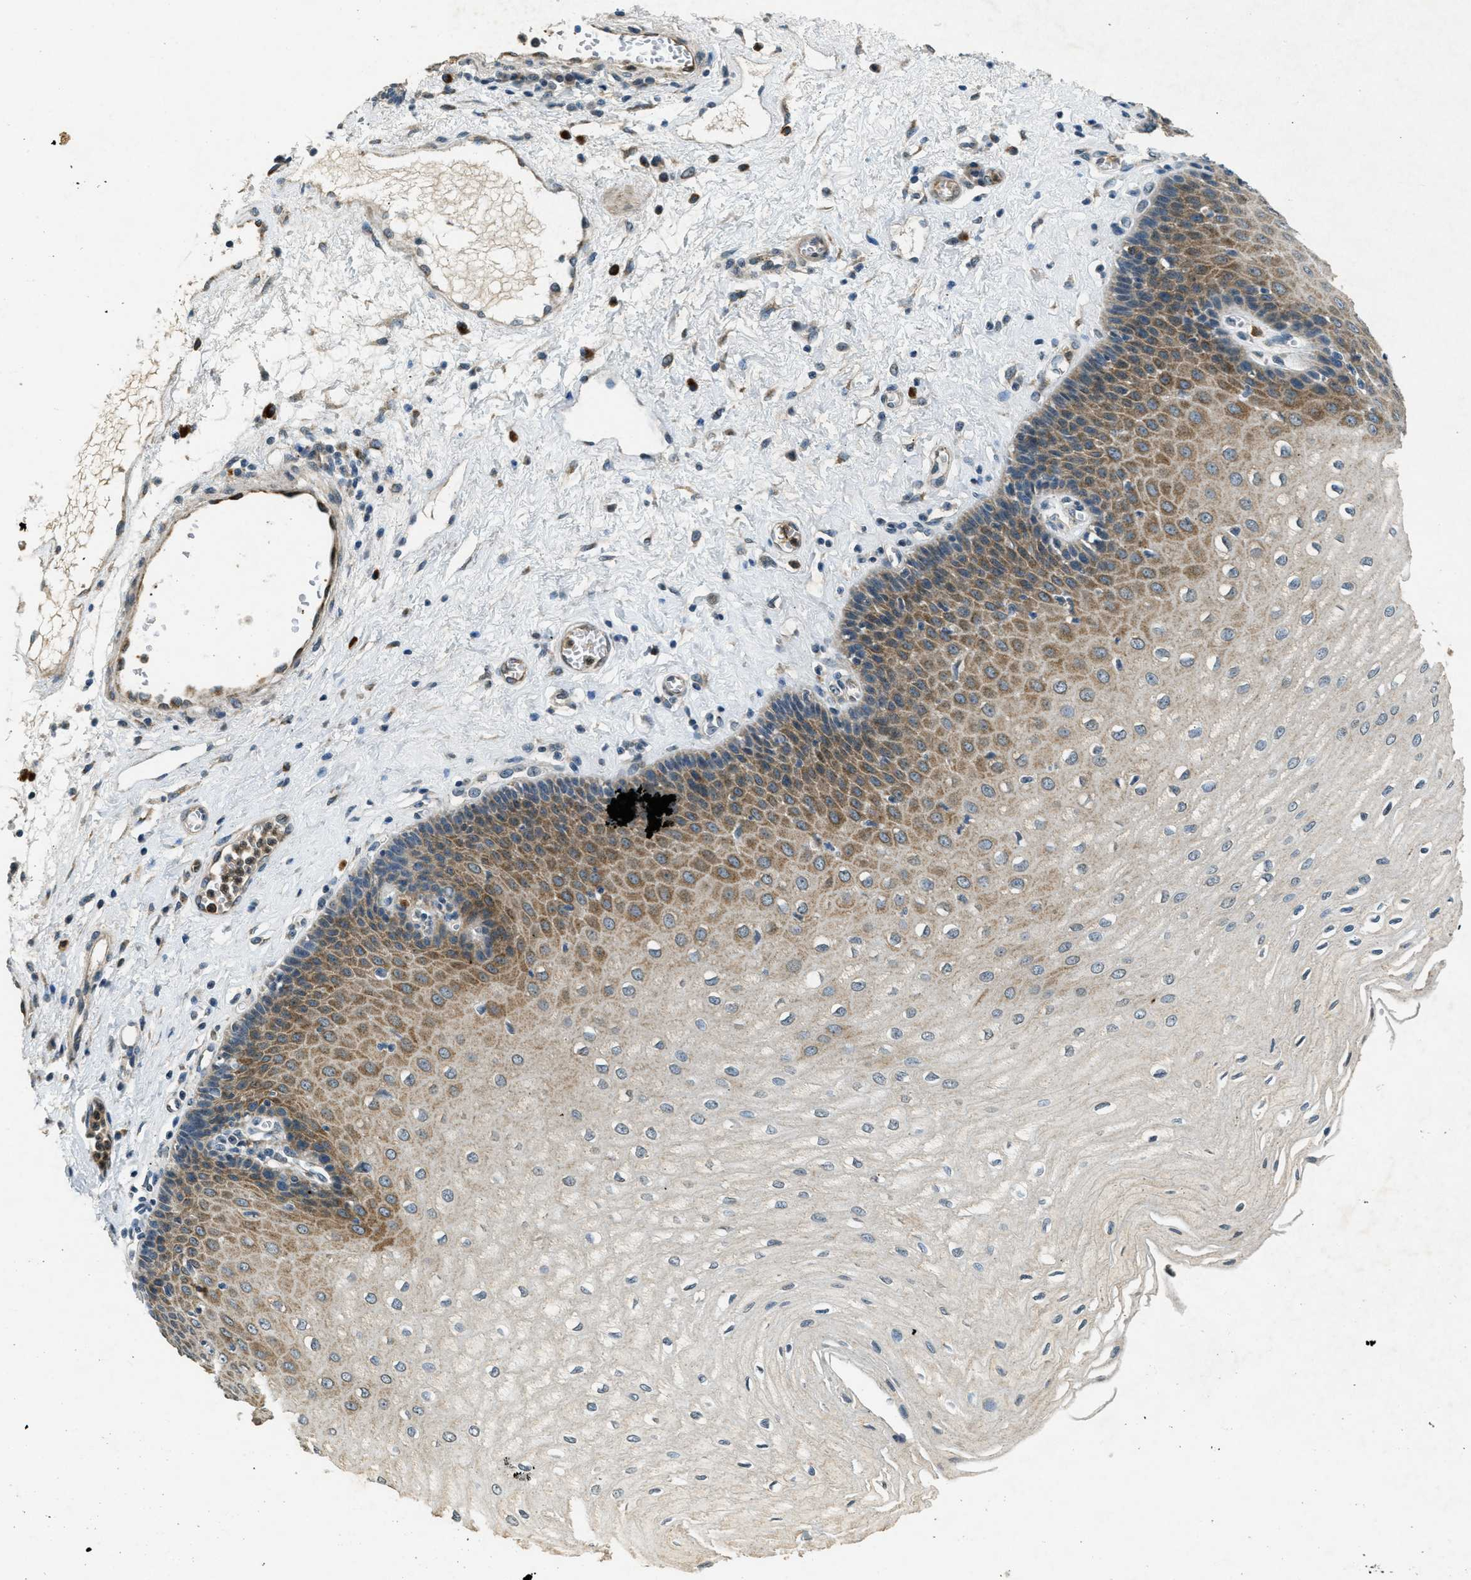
{"staining": {"intensity": "moderate", "quantity": ">75%", "location": "cytoplasmic/membranous"}, "tissue": "esophagus", "cell_type": "Squamous epithelial cells", "image_type": "normal", "snomed": [{"axis": "morphology", "description": "Normal tissue, NOS"}, {"axis": "morphology", "description": "Squamous cell carcinoma, NOS"}, {"axis": "topography", "description": "Esophagus"}], "caption": "Immunohistochemistry (IHC) image of benign human esophagus stained for a protein (brown), which shows medium levels of moderate cytoplasmic/membranous staining in about >75% of squamous epithelial cells.", "gene": "RAB3D", "patient": {"sex": "male", "age": 65}}